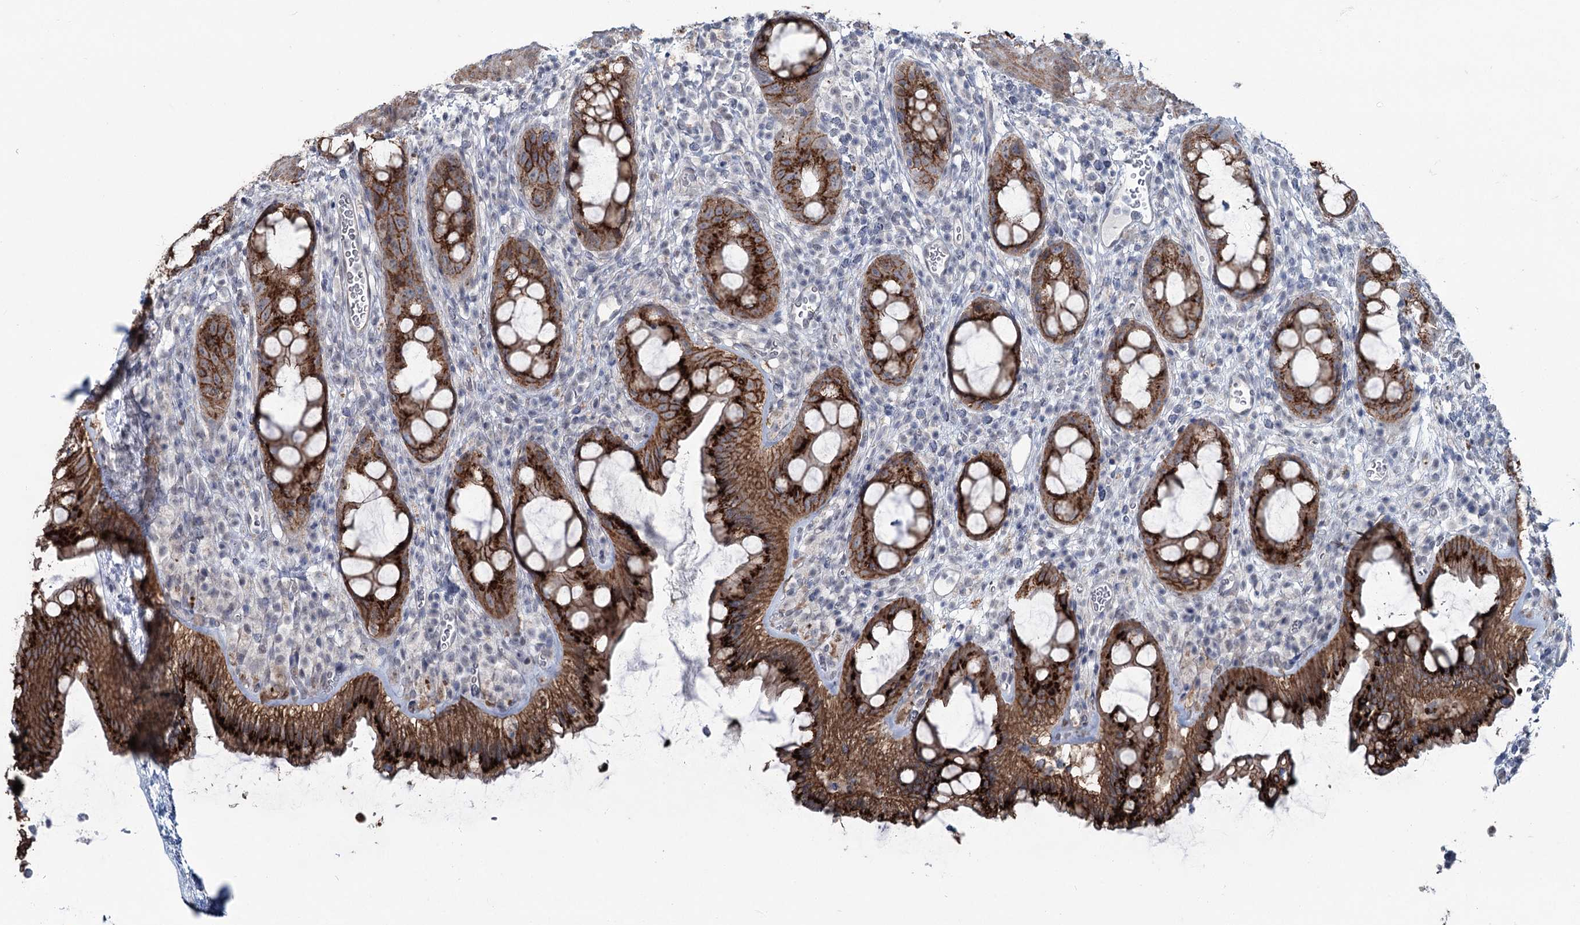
{"staining": {"intensity": "strong", "quantity": ">75%", "location": "cytoplasmic/membranous"}, "tissue": "rectum", "cell_type": "Glandular cells", "image_type": "normal", "snomed": [{"axis": "morphology", "description": "Normal tissue, NOS"}, {"axis": "topography", "description": "Rectum"}], "caption": "Glandular cells exhibit high levels of strong cytoplasmic/membranous positivity in approximately >75% of cells in normal rectum.", "gene": "FAM120B", "patient": {"sex": "female", "age": 57}}